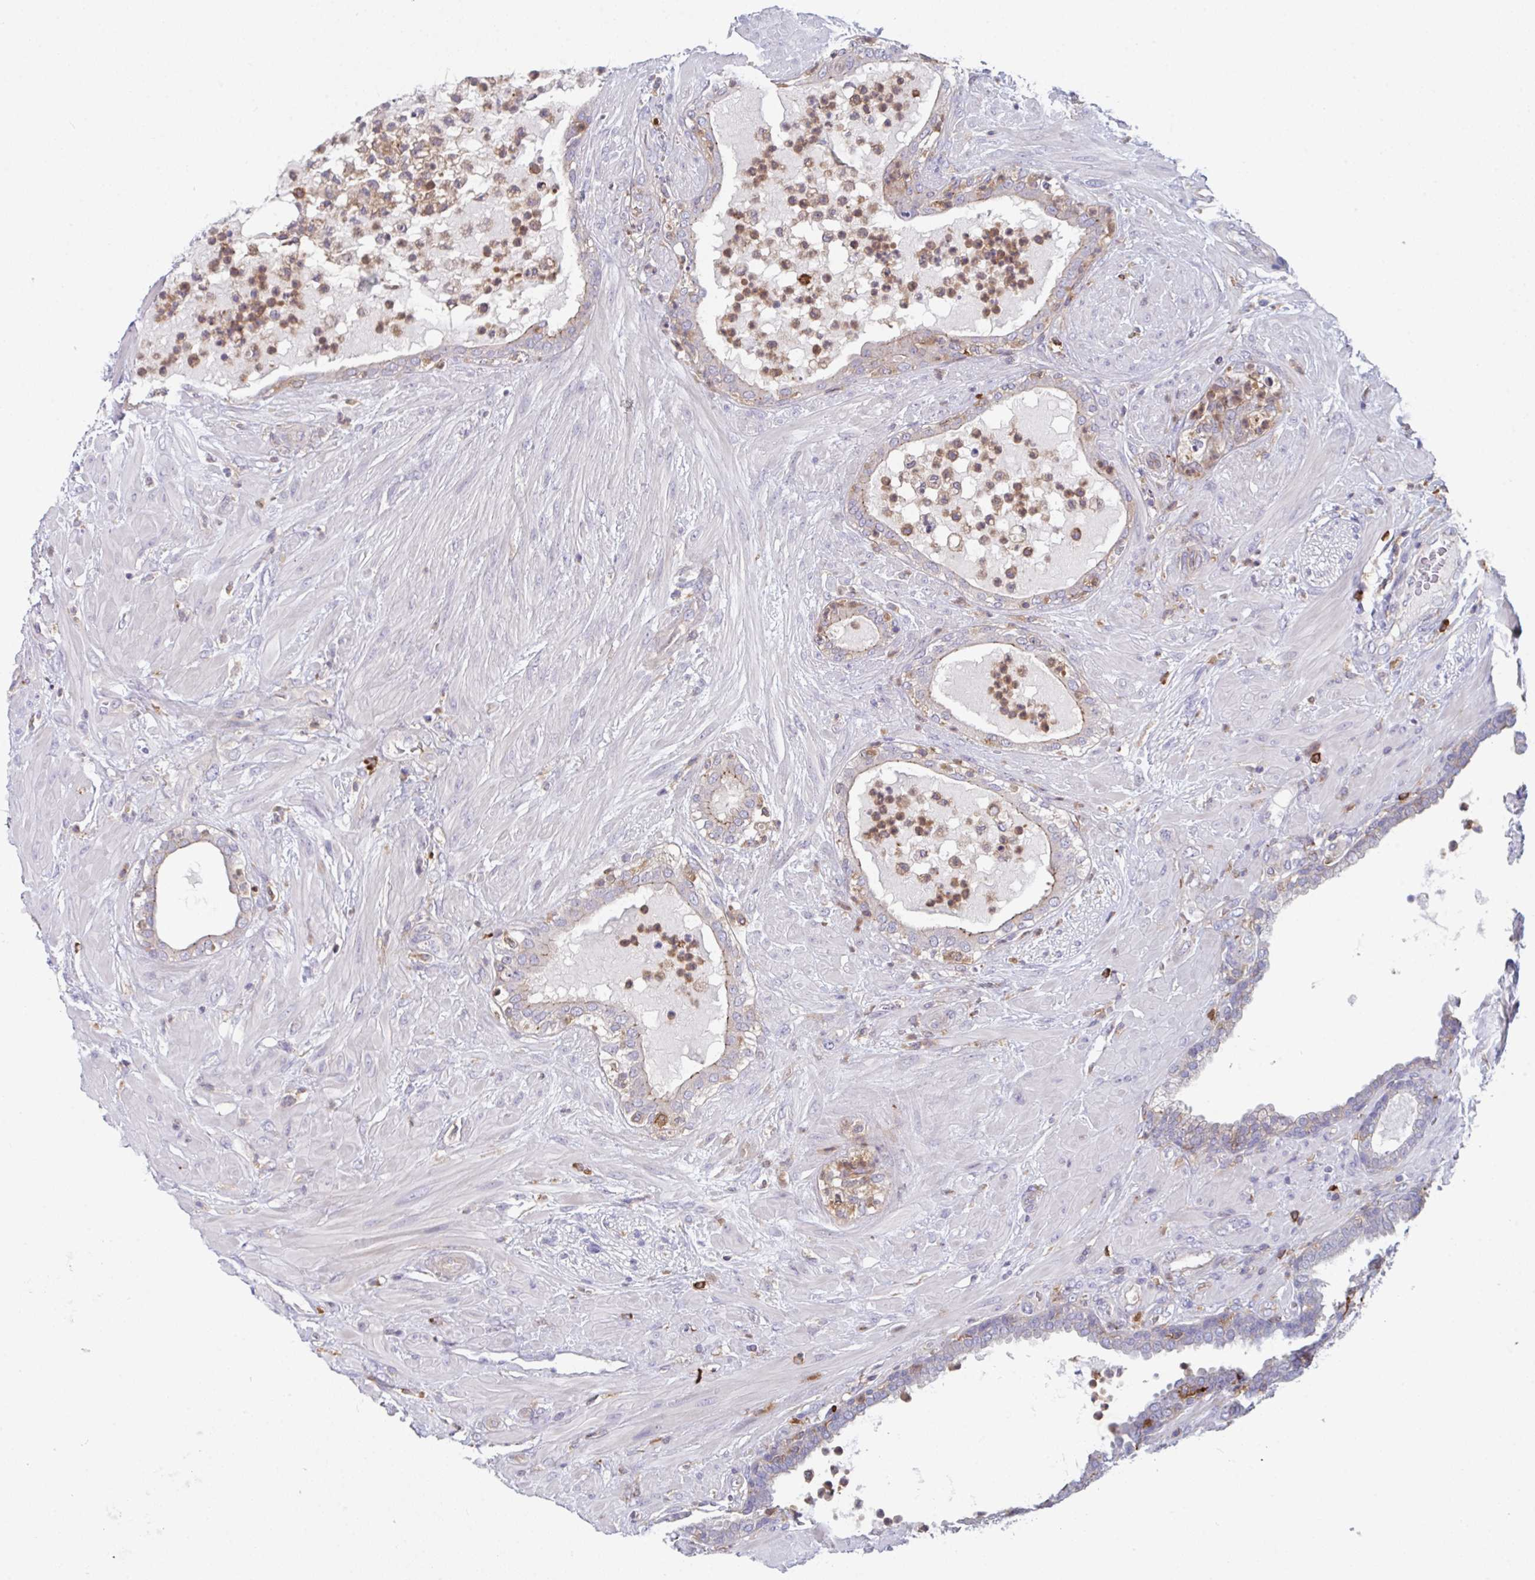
{"staining": {"intensity": "weak", "quantity": "<25%", "location": "cytoplasmic/membranous"}, "tissue": "prostate cancer", "cell_type": "Tumor cells", "image_type": "cancer", "snomed": [{"axis": "morphology", "description": "Adenocarcinoma, High grade"}, {"axis": "topography", "description": "Prostate"}], "caption": "Histopathology image shows no protein expression in tumor cells of prostate cancer (high-grade adenocarcinoma) tissue. (Brightfield microscopy of DAB (3,3'-diaminobenzidine) immunohistochemistry at high magnification).", "gene": "DISP2", "patient": {"sex": "male", "age": 62}}